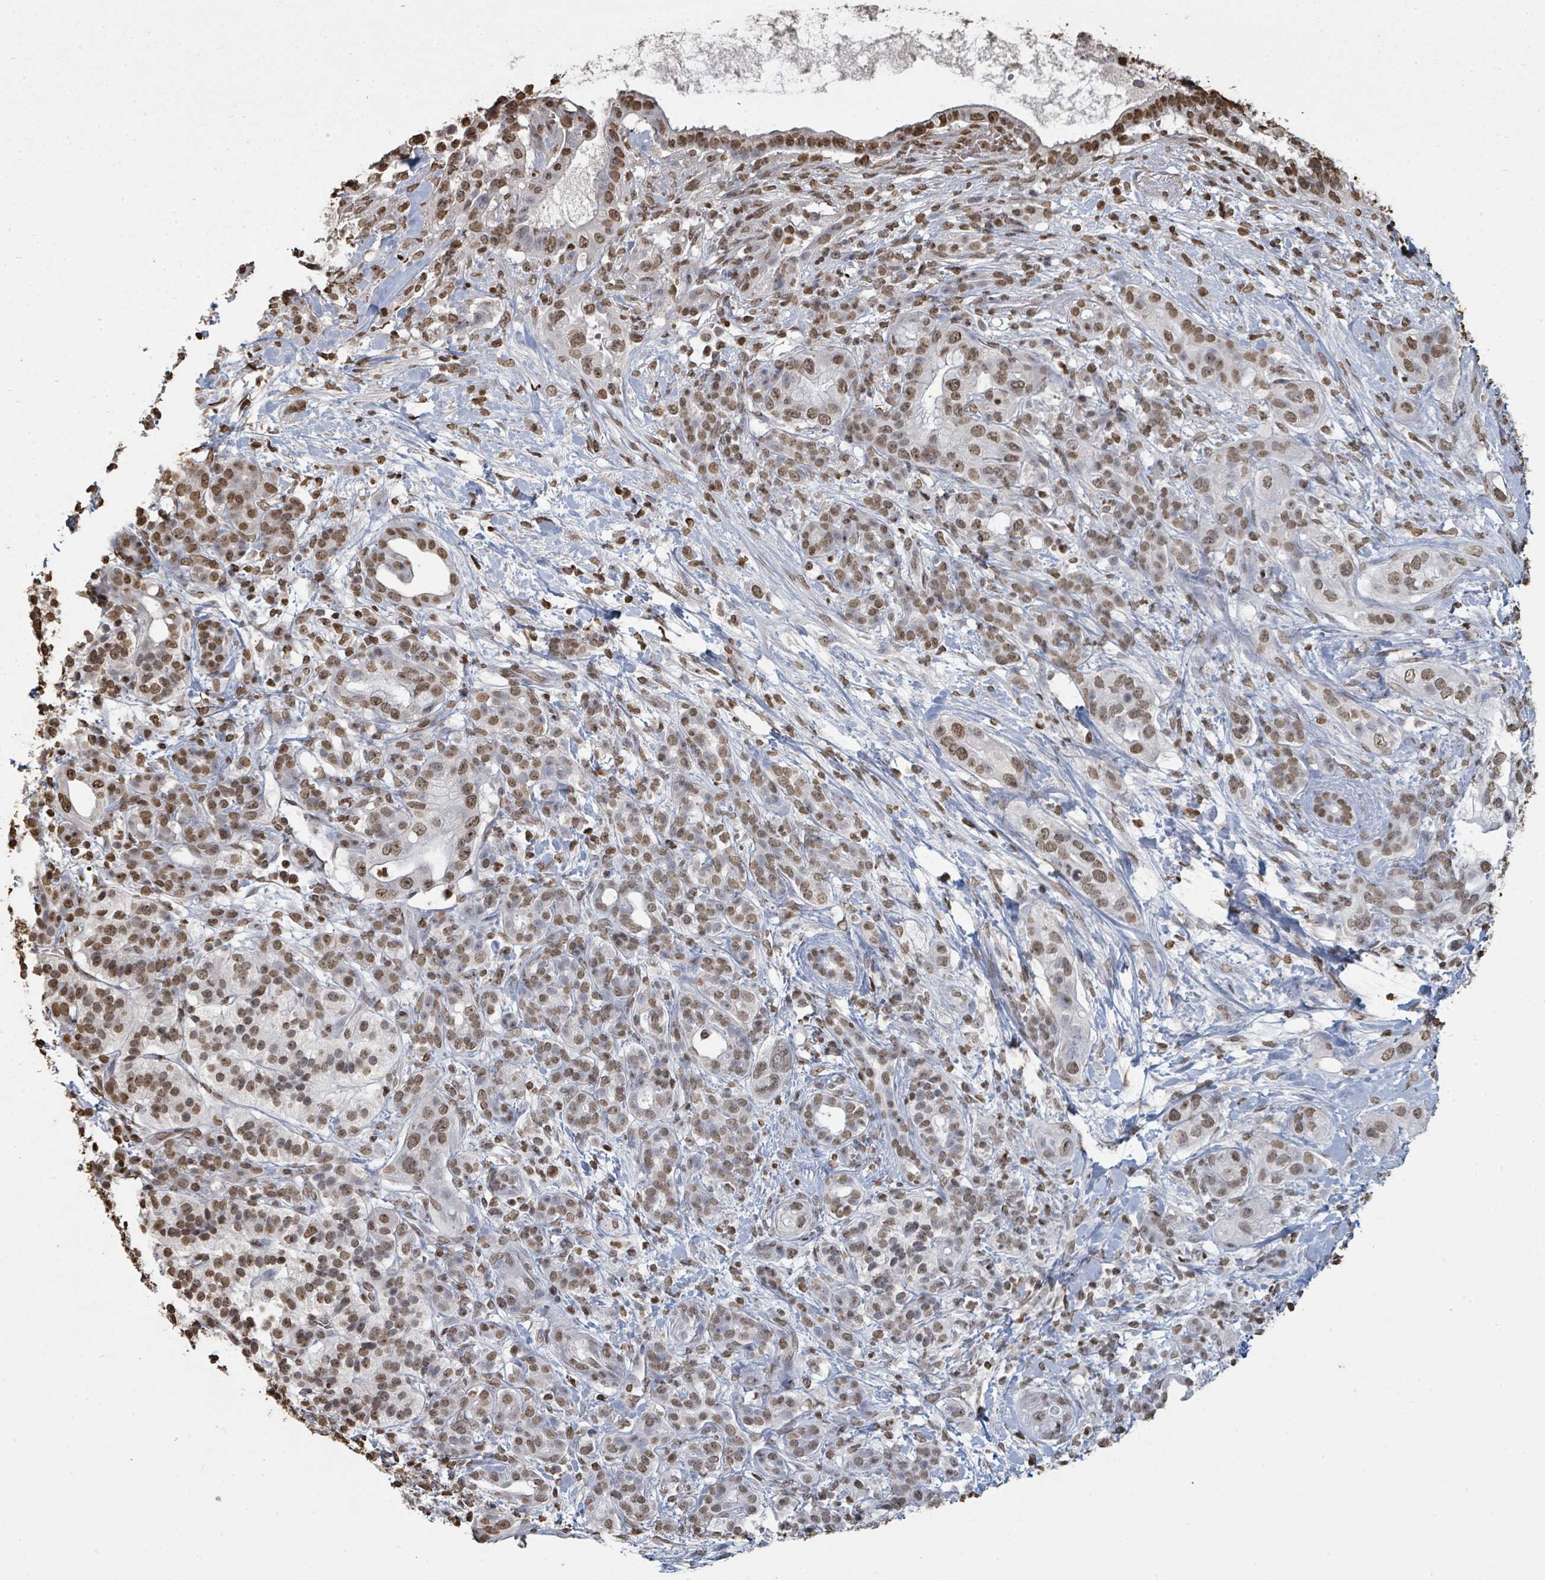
{"staining": {"intensity": "moderate", "quantity": ">75%", "location": "nuclear"}, "tissue": "pancreatic cancer", "cell_type": "Tumor cells", "image_type": "cancer", "snomed": [{"axis": "morphology", "description": "Adenocarcinoma, NOS"}, {"axis": "topography", "description": "Pancreas"}], "caption": "This is a photomicrograph of IHC staining of pancreatic cancer (adenocarcinoma), which shows moderate expression in the nuclear of tumor cells.", "gene": "MRPS12", "patient": {"sex": "male", "age": 44}}